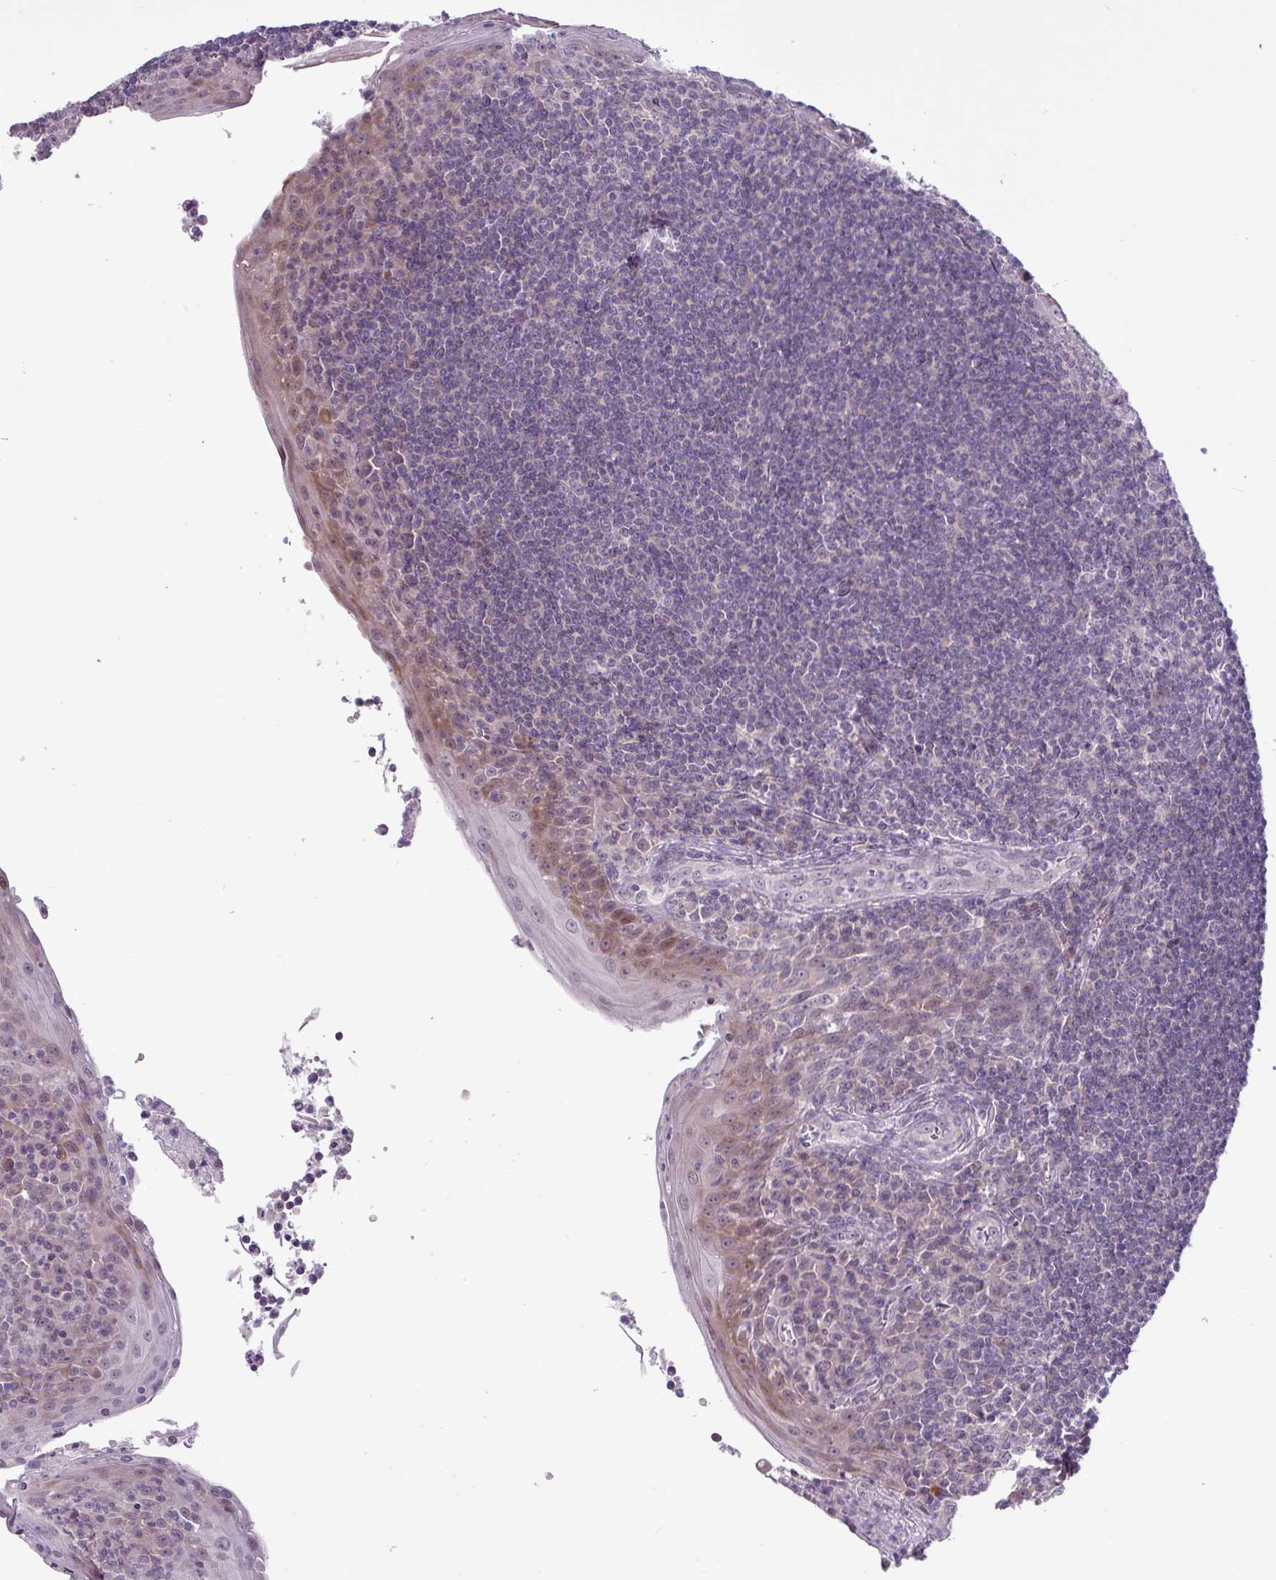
{"staining": {"intensity": "negative", "quantity": "none", "location": "none"}, "tissue": "tonsil", "cell_type": "Germinal center cells", "image_type": "normal", "snomed": [{"axis": "morphology", "description": "Normal tissue, NOS"}, {"axis": "topography", "description": "Tonsil"}], "caption": "Image shows no protein expression in germinal center cells of unremarkable tonsil. (Immunohistochemistry, brightfield microscopy, high magnification).", "gene": "RIPPLY1", "patient": {"sex": "male", "age": 27}}